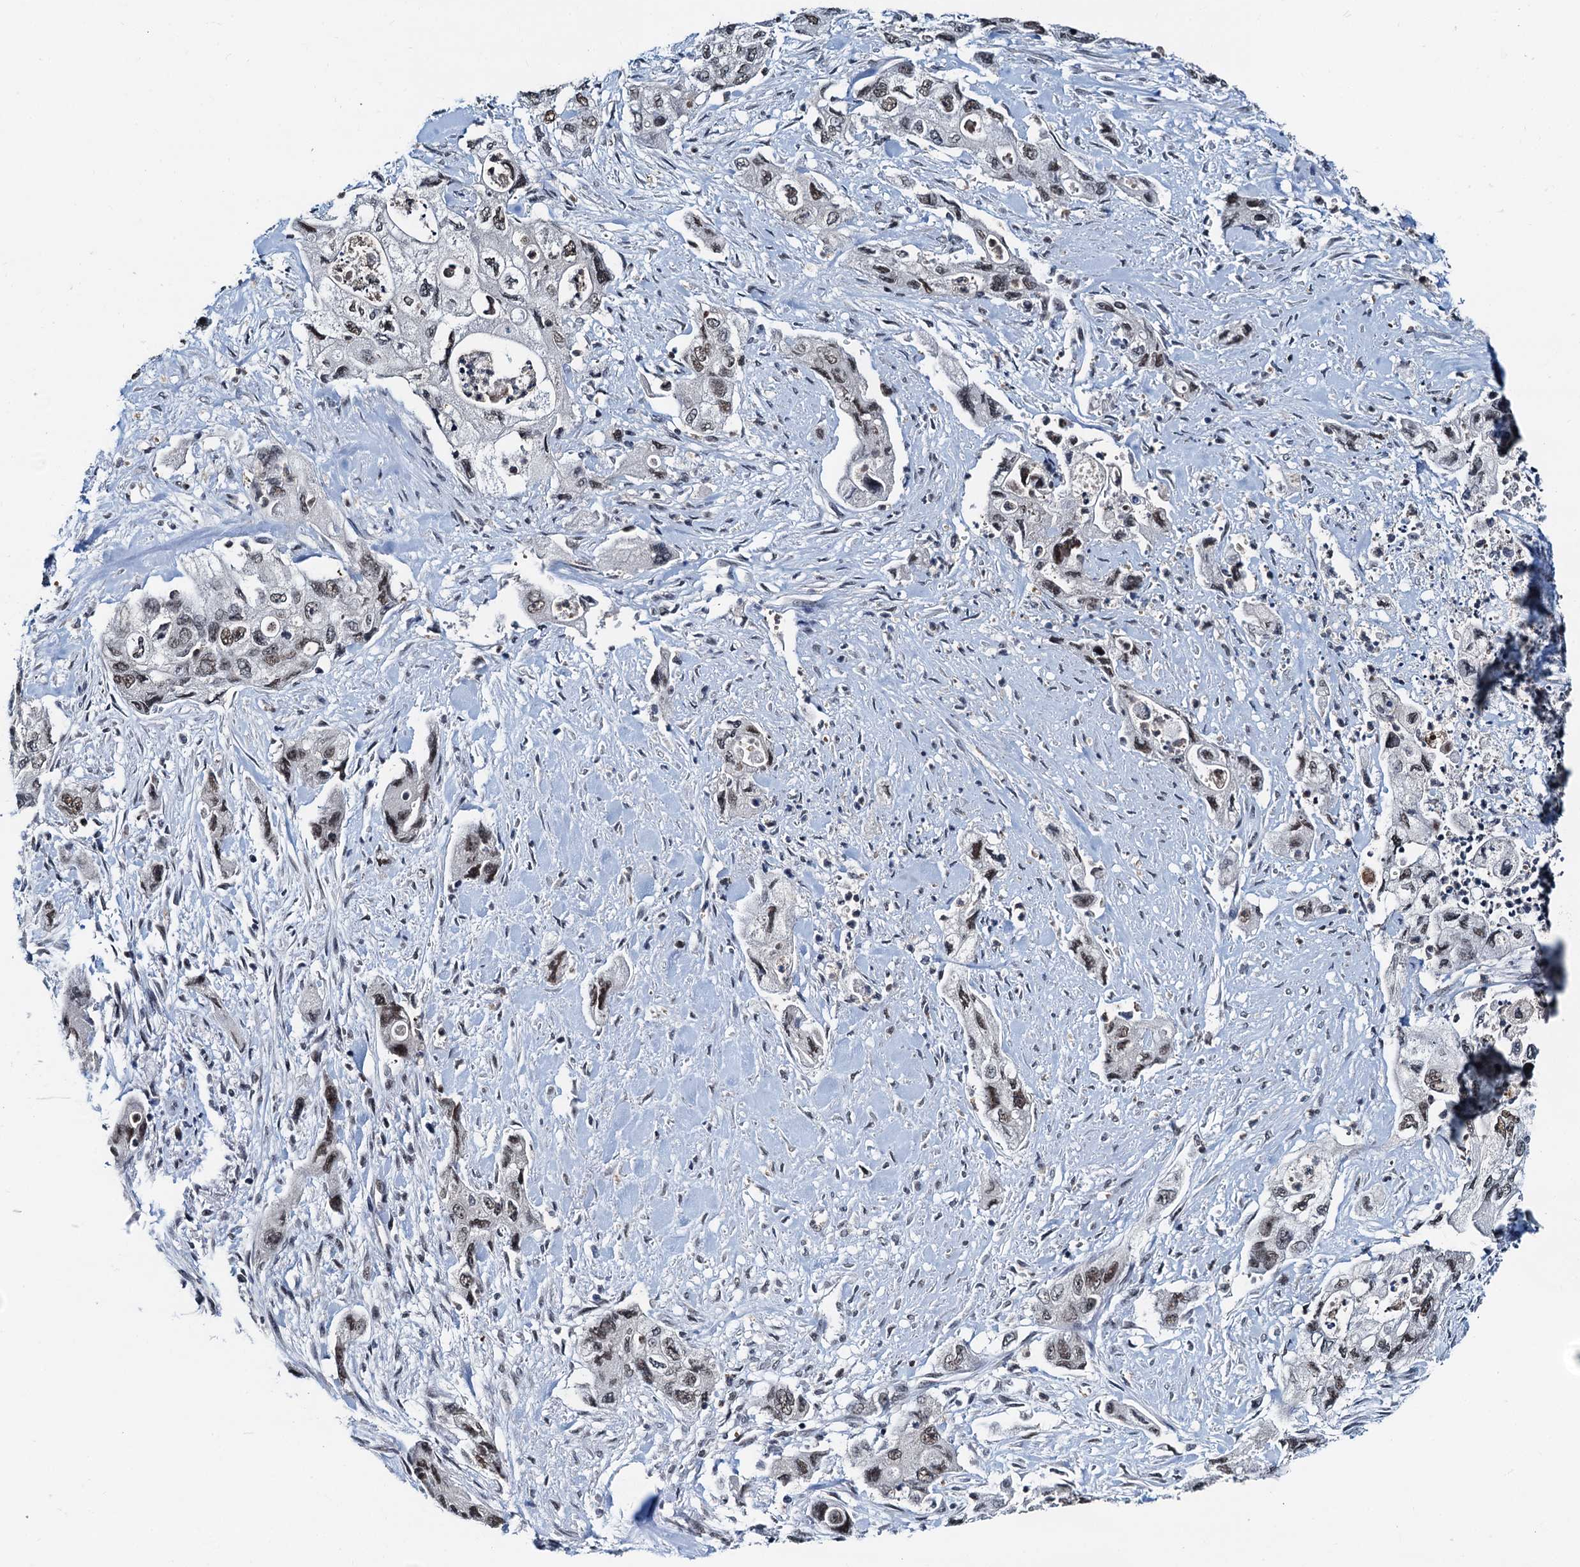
{"staining": {"intensity": "weak", "quantity": ">75%", "location": "nuclear"}, "tissue": "pancreatic cancer", "cell_type": "Tumor cells", "image_type": "cancer", "snomed": [{"axis": "morphology", "description": "Adenocarcinoma, NOS"}, {"axis": "topography", "description": "Pancreas"}], "caption": "Tumor cells show low levels of weak nuclear staining in approximately >75% of cells in human pancreatic cancer (adenocarcinoma).", "gene": "SNRPD1", "patient": {"sex": "female", "age": 73}}